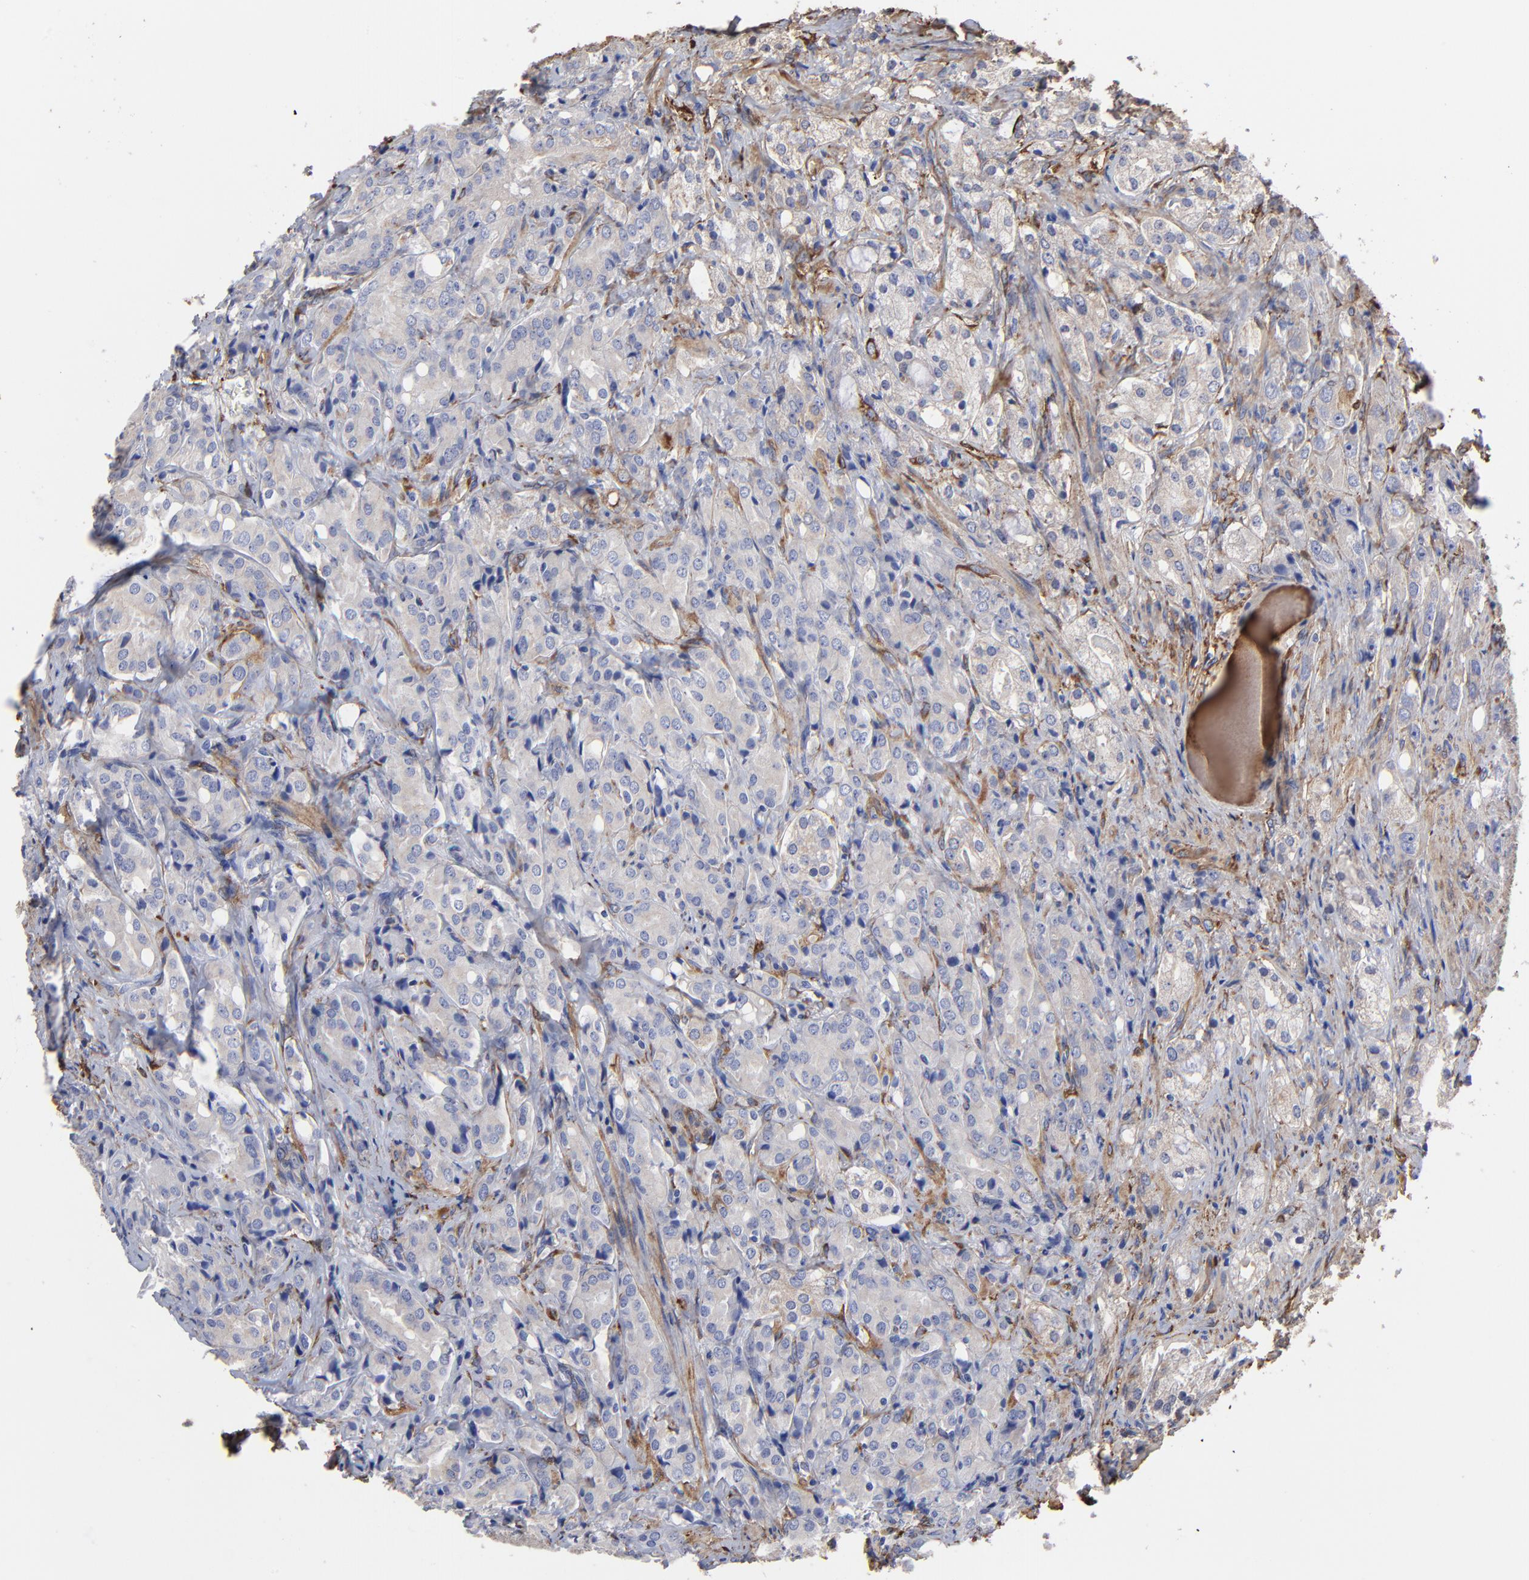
{"staining": {"intensity": "weak", "quantity": ">75%", "location": "cytoplasmic/membranous"}, "tissue": "prostate cancer", "cell_type": "Tumor cells", "image_type": "cancer", "snomed": [{"axis": "morphology", "description": "Adenocarcinoma, High grade"}, {"axis": "topography", "description": "Prostate"}], "caption": "Protein expression analysis of human prostate cancer (high-grade adenocarcinoma) reveals weak cytoplasmic/membranous staining in approximately >75% of tumor cells.", "gene": "CILP", "patient": {"sex": "male", "age": 68}}